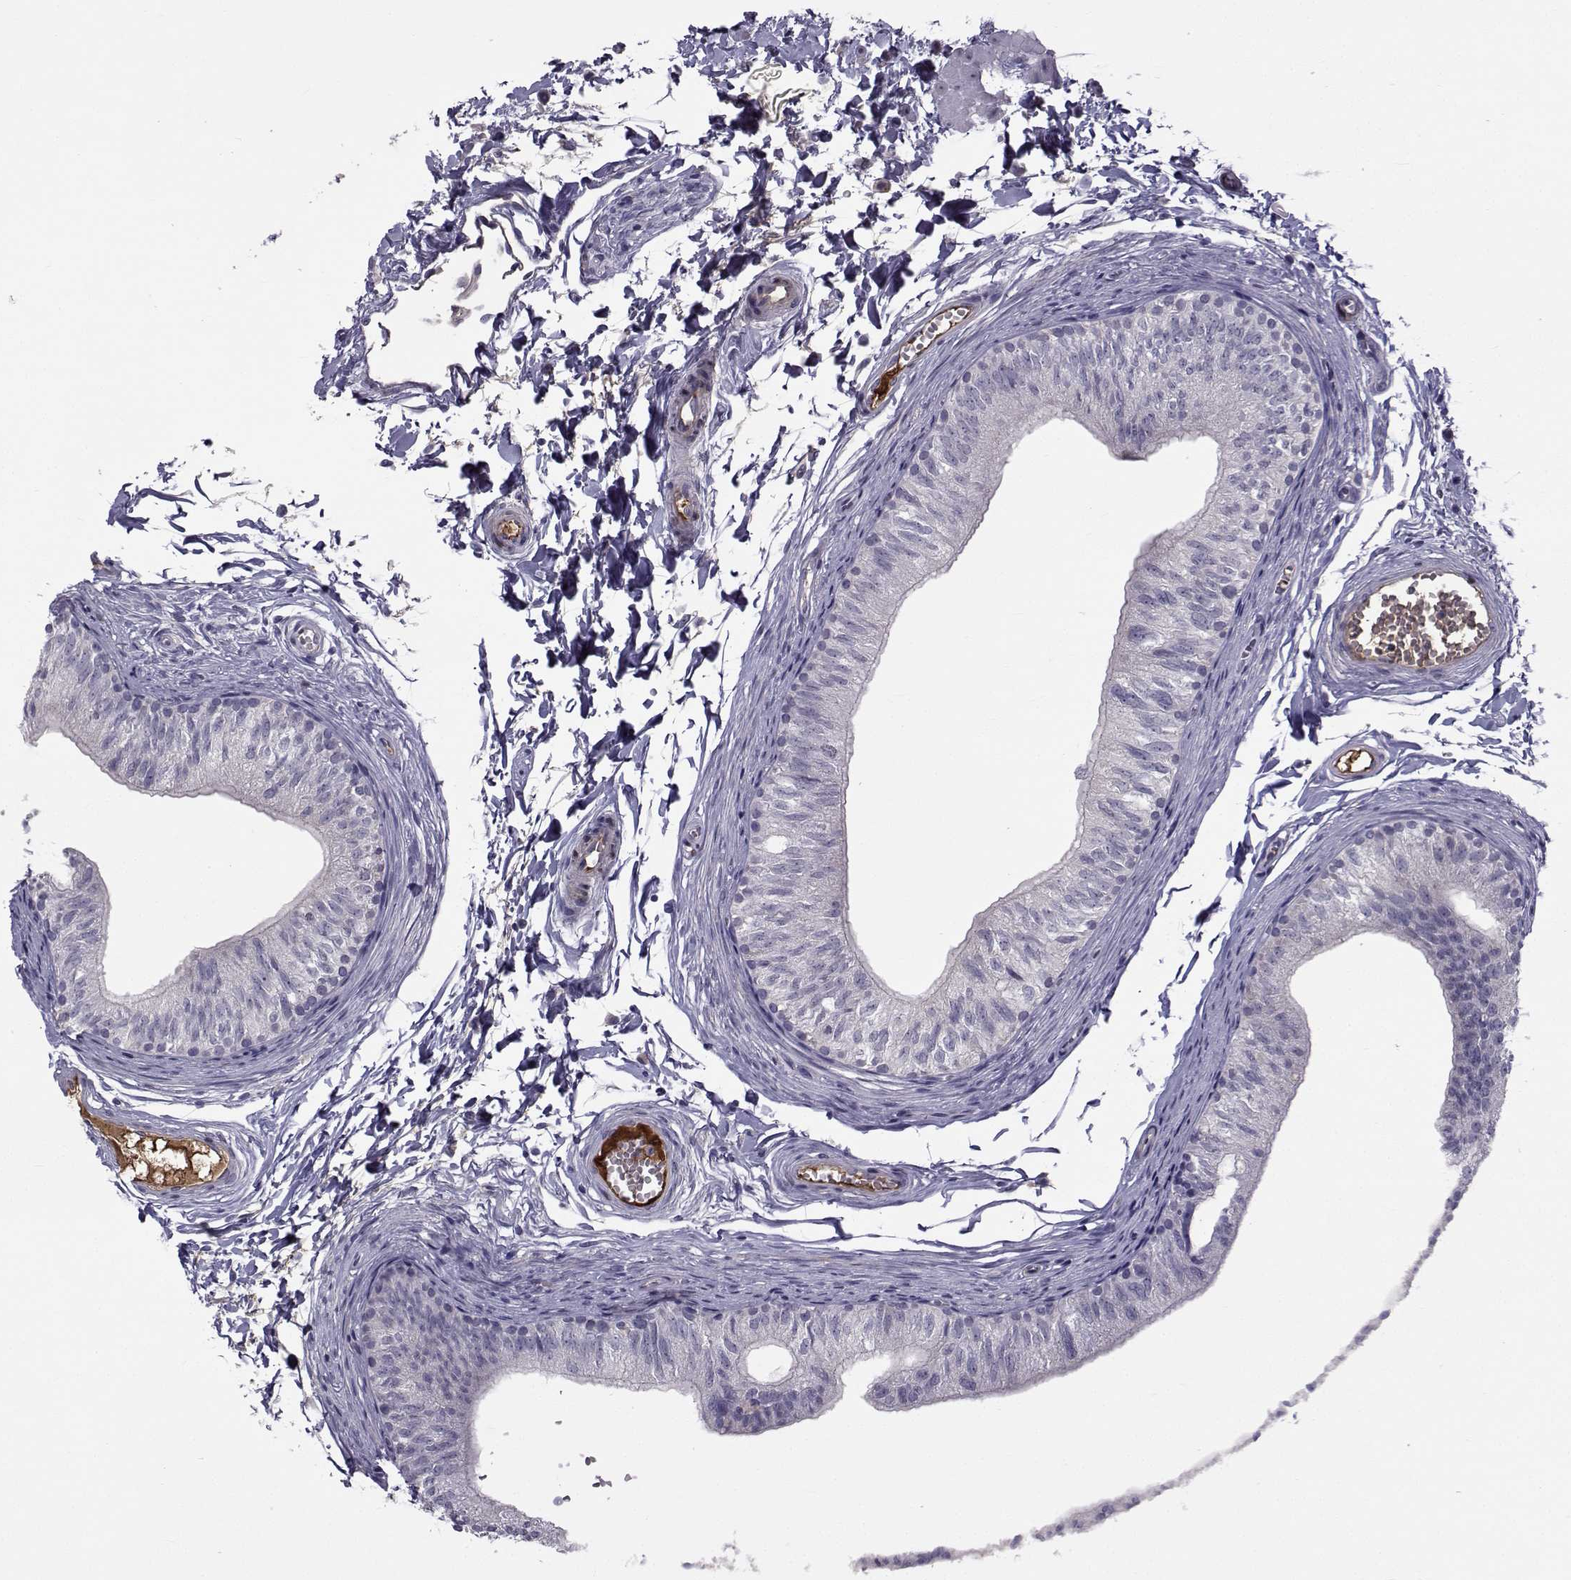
{"staining": {"intensity": "negative", "quantity": "none", "location": "none"}, "tissue": "epididymis", "cell_type": "Glandular cells", "image_type": "normal", "snomed": [{"axis": "morphology", "description": "Normal tissue, NOS"}, {"axis": "topography", "description": "Epididymis"}], "caption": "The IHC histopathology image has no significant positivity in glandular cells of epididymis. (DAB (3,3'-diaminobenzidine) immunohistochemistry (IHC) with hematoxylin counter stain).", "gene": "TNFRSF11B", "patient": {"sex": "male", "age": 22}}